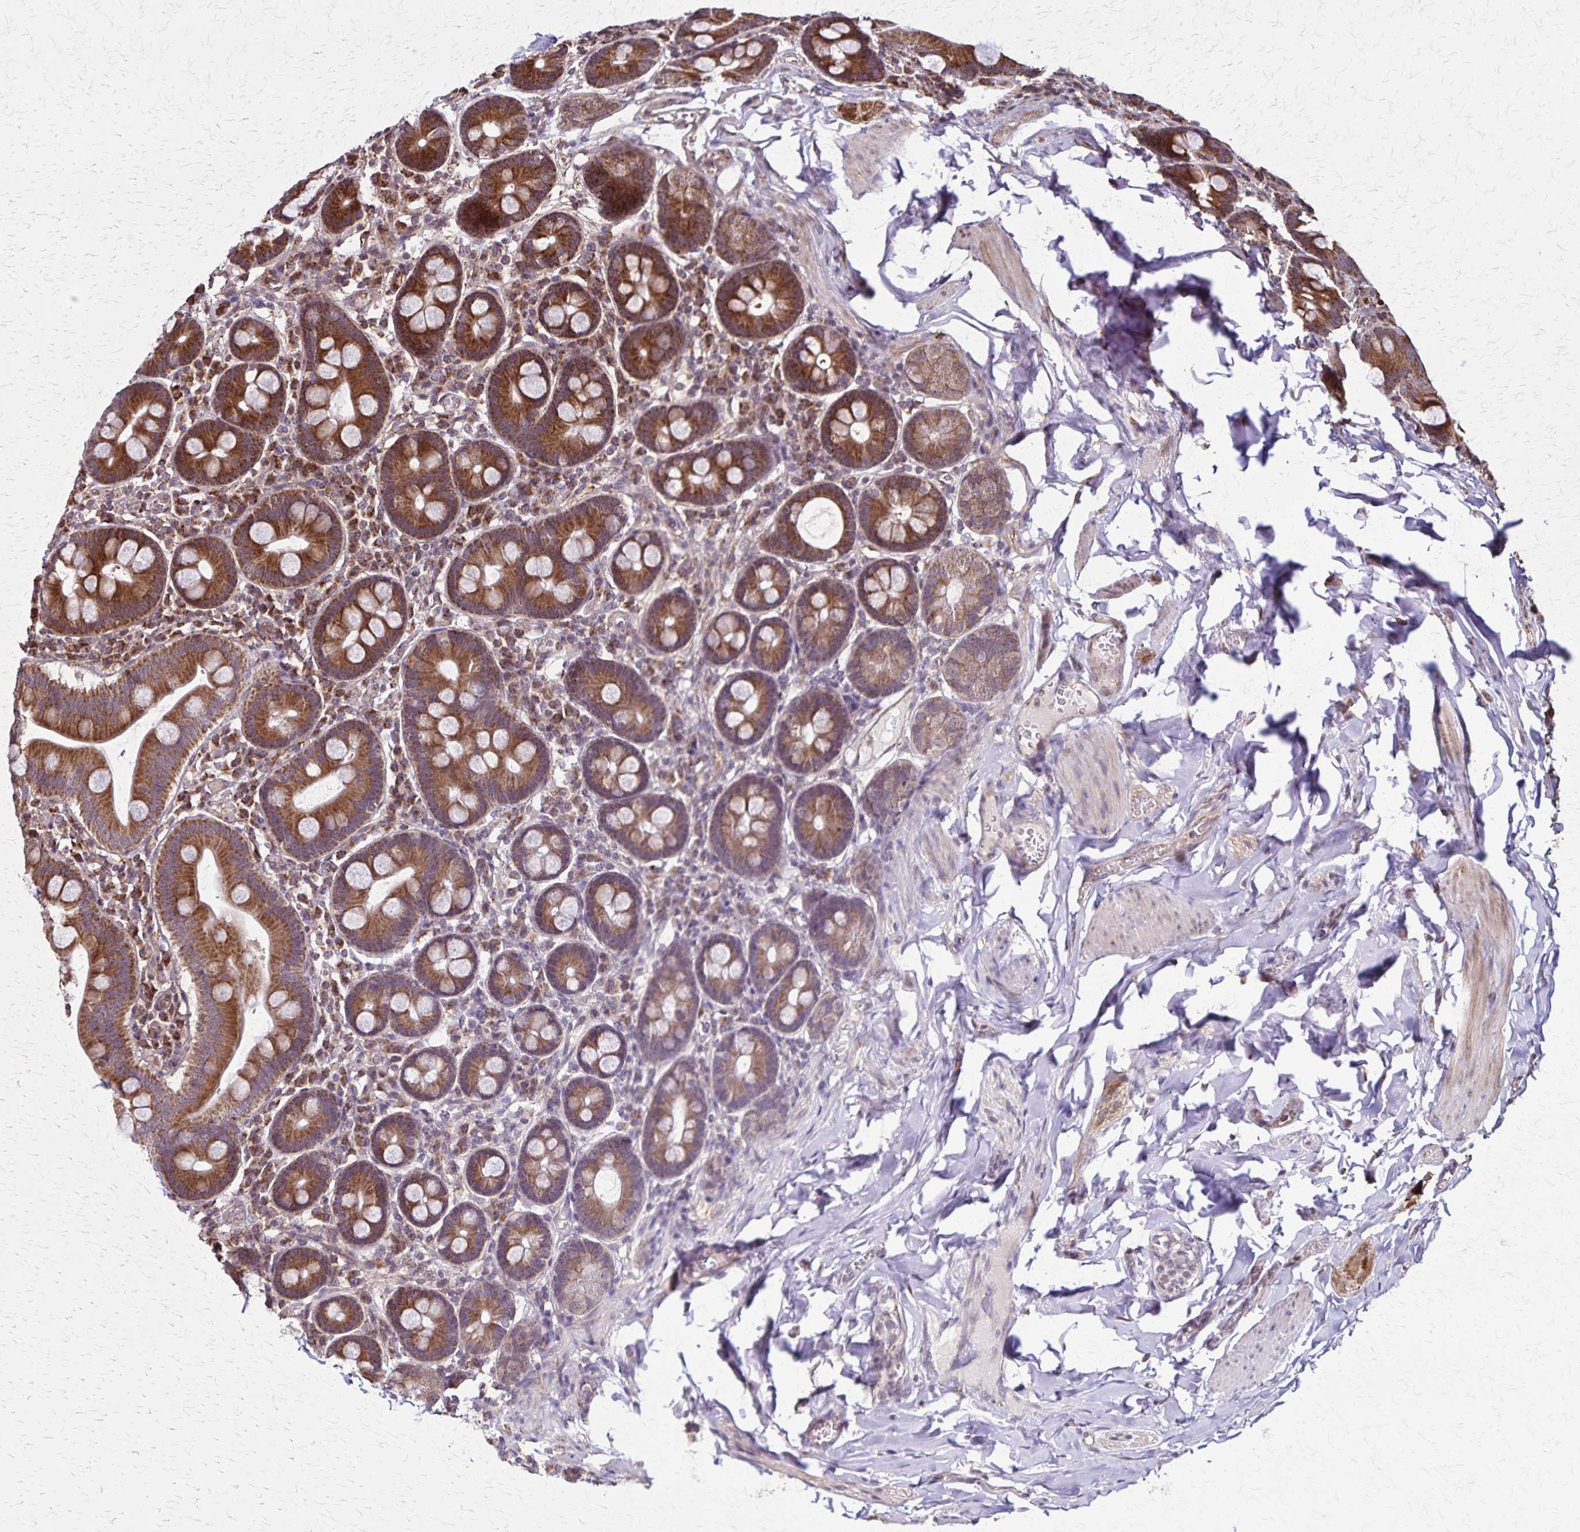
{"staining": {"intensity": "strong", "quantity": ">75%", "location": "cytoplasmic/membranous"}, "tissue": "duodenum", "cell_type": "Glandular cells", "image_type": "normal", "snomed": [{"axis": "morphology", "description": "Normal tissue, NOS"}, {"axis": "topography", "description": "Pancreas"}, {"axis": "topography", "description": "Duodenum"}], "caption": "Protein staining of unremarkable duodenum shows strong cytoplasmic/membranous staining in approximately >75% of glandular cells.", "gene": "NFS1", "patient": {"sex": "male", "age": 59}}